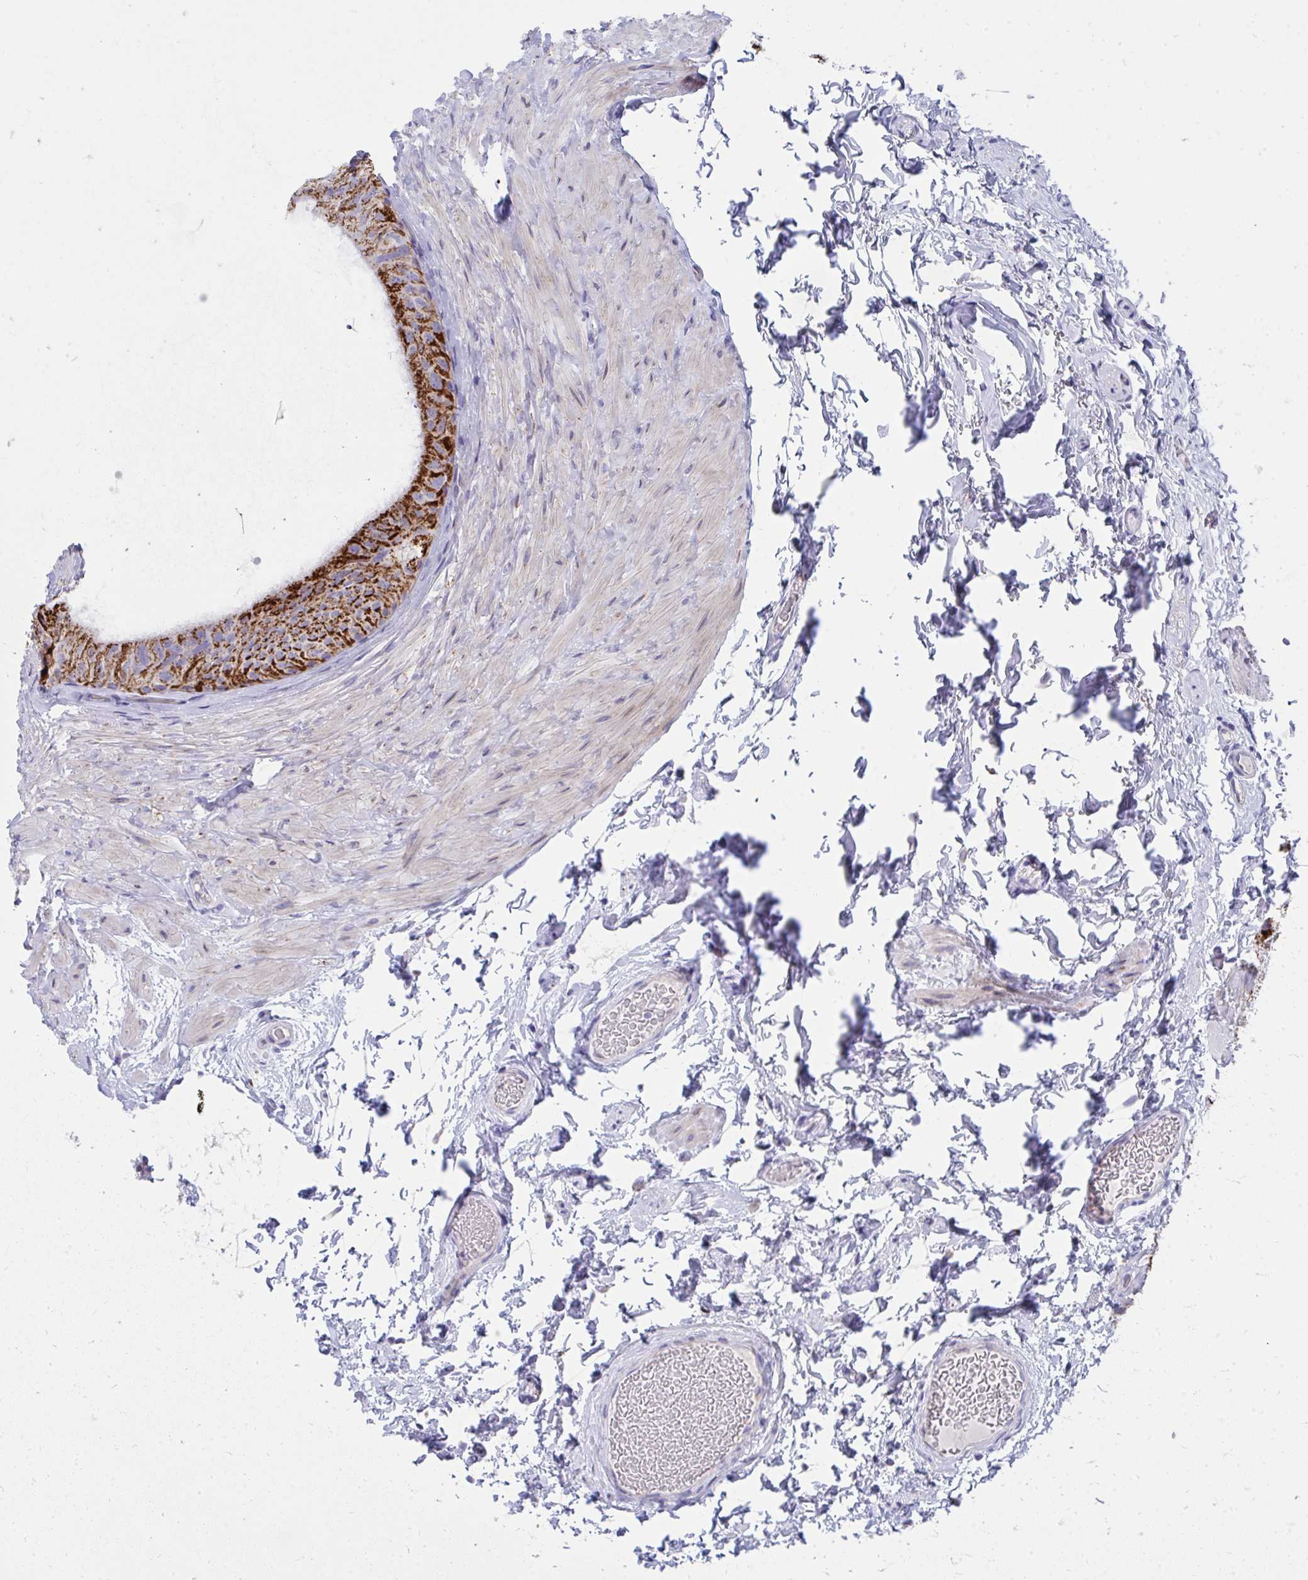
{"staining": {"intensity": "strong", "quantity": "25%-75%", "location": "cytoplasmic/membranous"}, "tissue": "epididymis", "cell_type": "Glandular cells", "image_type": "normal", "snomed": [{"axis": "morphology", "description": "Normal tissue, NOS"}, {"axis": "topography", "description": "Epididymis, spermatic cord, NOS"}, {"axis": "topography", "description": "Epididymis"}], "caption": "Protein staining shows strong cytoplasmic/membranous expression in about 25%-75% of glandular cells in benign epididymis. The protein is stained brown, and the nuclei are stained in blue (DAB IHC with brightfield microscopy, high magnification).", "gene": "IL37", "patient": {"sex": "male", "age": 31}}